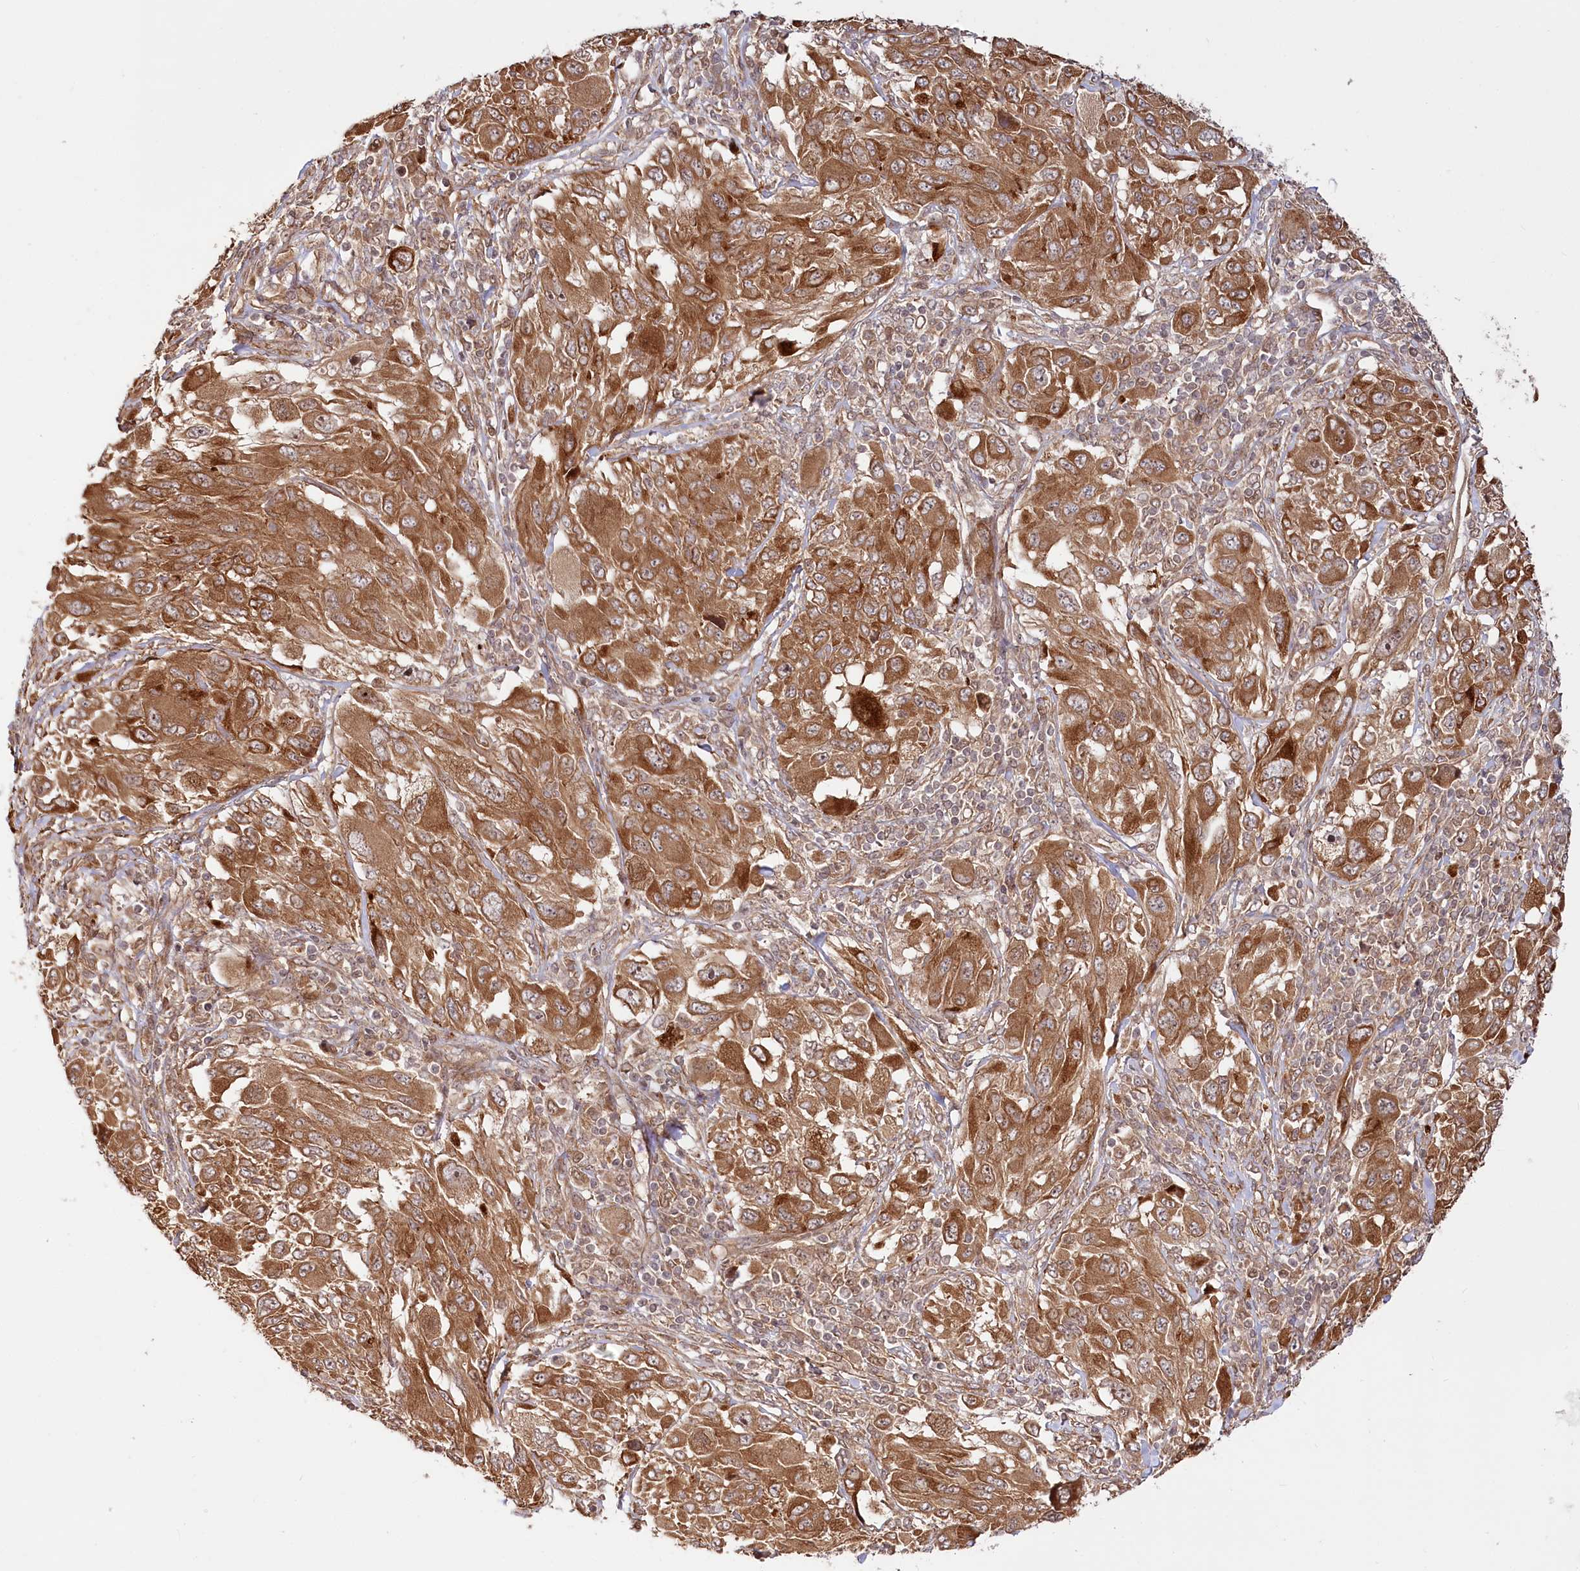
{"staining": {"intensity": "moderate", "quantity": ">75%", "location": "cytoplasmic/membranous"}, "tissue": "melanoma", "cell_type": "Tumor cells", "image_type": "cancer", "snomed": [{"axis": "morphology", "description": "Malignant melanoma, NOS"}, {"axis": "topography", "description": "Skin"}], "caption": "Tumor cells show medium levels of moderate cytoplasmic/membranous staining in approximately >75% of cells in human malignant melanoma.", "gene": "CEP70", "patient": {"sex": "female", "age": 91}}